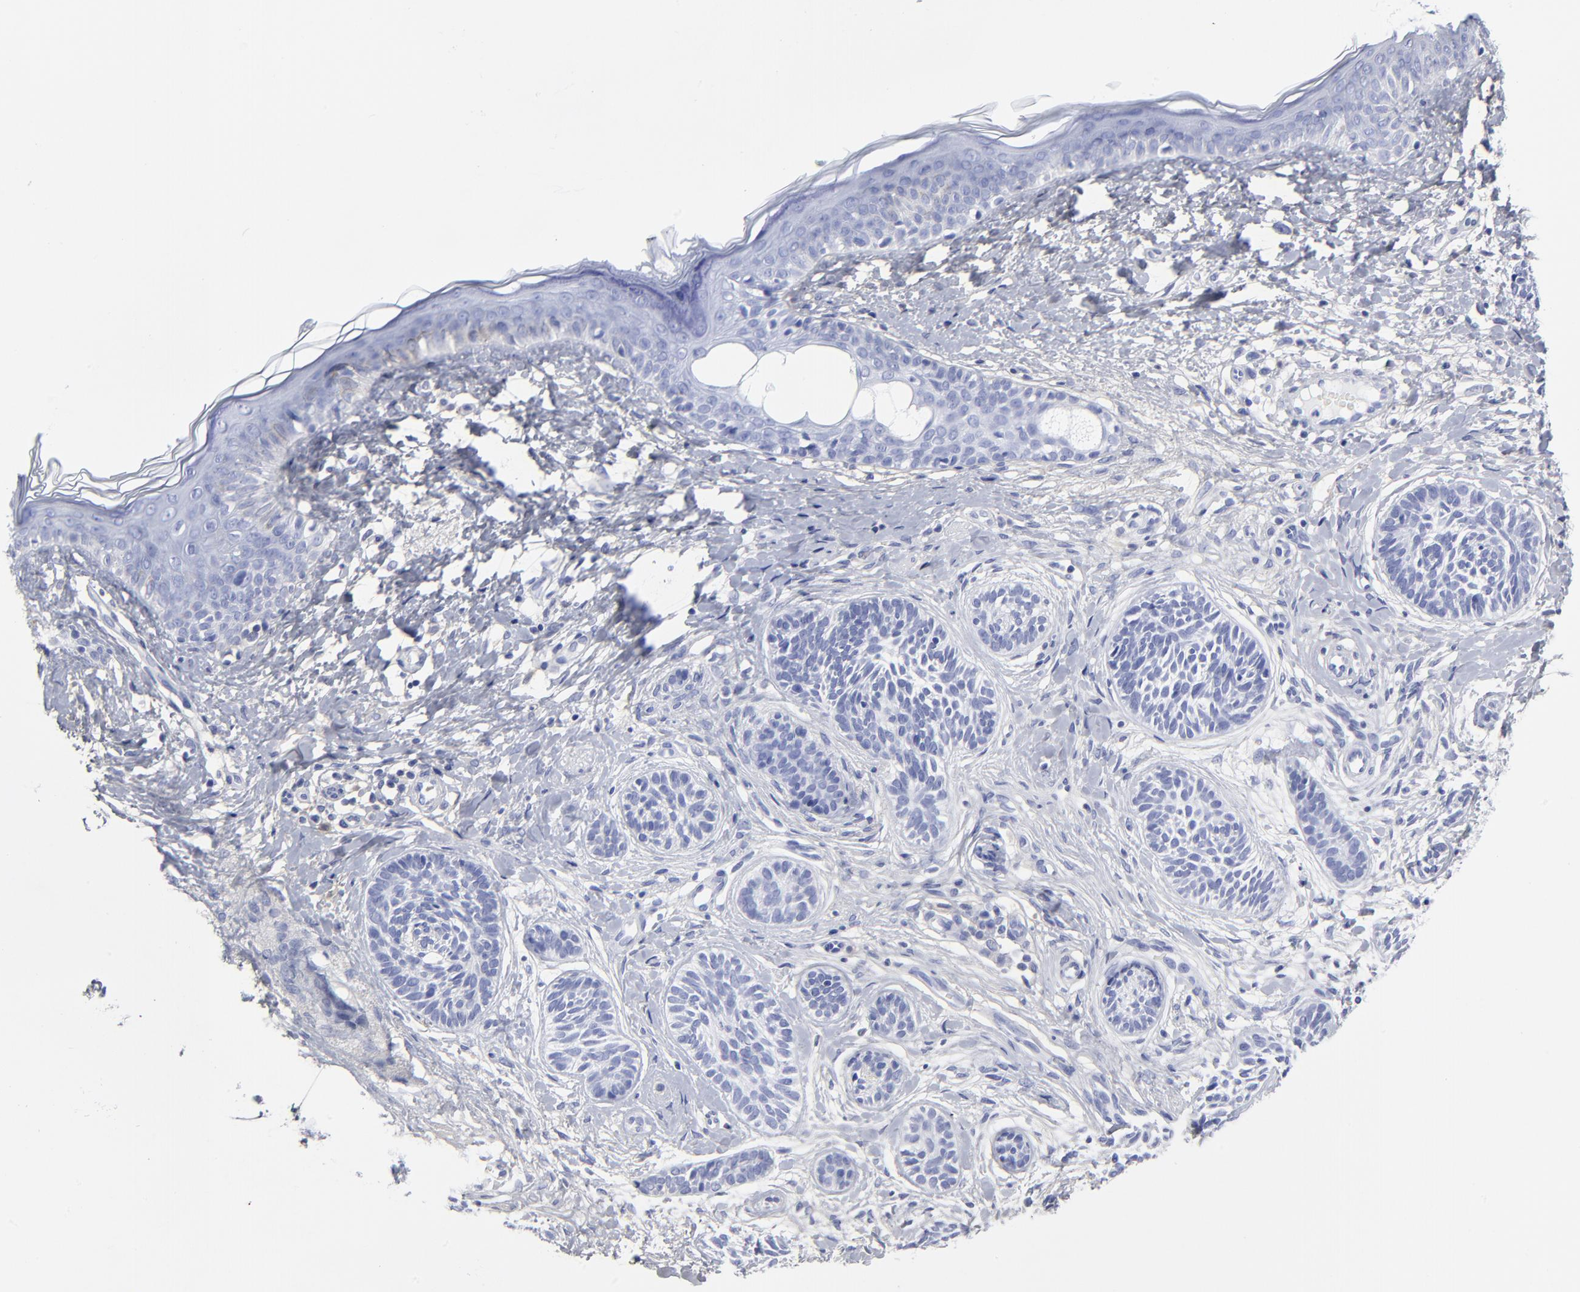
{"staining": {"intensity": "negative", "quantity": "none", "location": "none"}, "tissue": "skin cancer", "cell_type": "Tumor cells", "image_type": "cancer", "snomed": [{"axis": "morphology", "description": "Normal tissue, NOS"}, {"axis": "morphology", "description": "Basal cell carcinoma"}, {"axis": "topography", "description": "Skin"}], "caption": "DAB (3,3'-diaminobenzidine) immunohistochemical staining of human skin basal cell carcinoma exhibits no significant expression in tumor cells.", "gene": "DCN", "patient": {"sex": "male", "age": 63}}